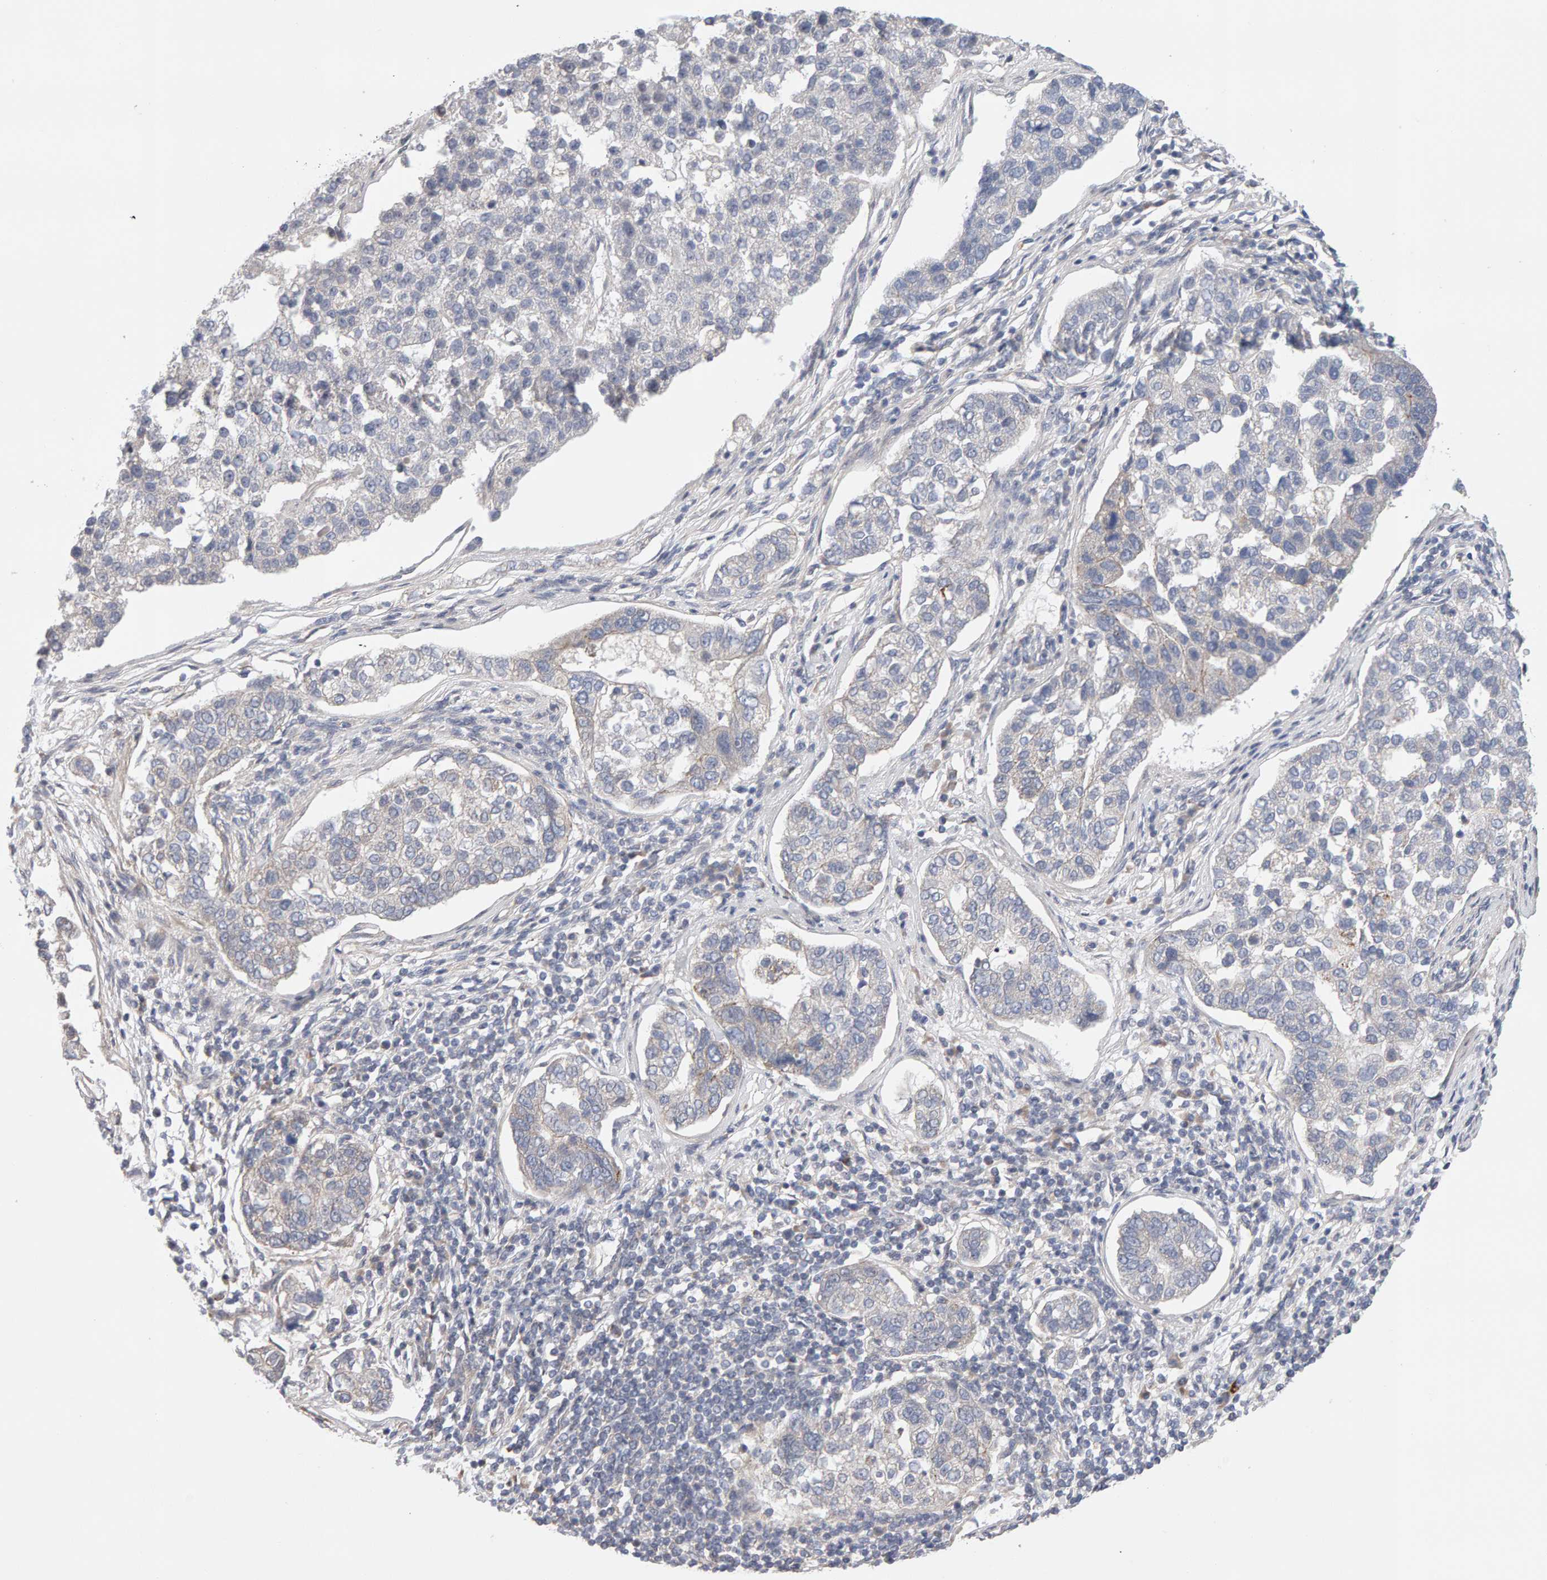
{"staining": {"intensity": "negative", "quantity": "none", "location": "none"}, "tissue": "pancreatic cancer", "cell_type": "Tumor cells", "image_type": "cancer", "snomed": [{"axis": "morphology", "description": "Adenocarcinoma, NOS"}, {"axis": "topography", "description": "Pancreas"}], "caption": "This histopathology image is of pancreatic cancer (adenocarcinoma) stained with immunohistochemistry to label a protein in brown with the nuclei are counter-stained blue. There is no expression in tumor cells. (Immunohistochemistry (ihc), brightfield microscopy, high magnification).", "gene": "LZTS1", "patient": {"sex": "female", "age": 61}}